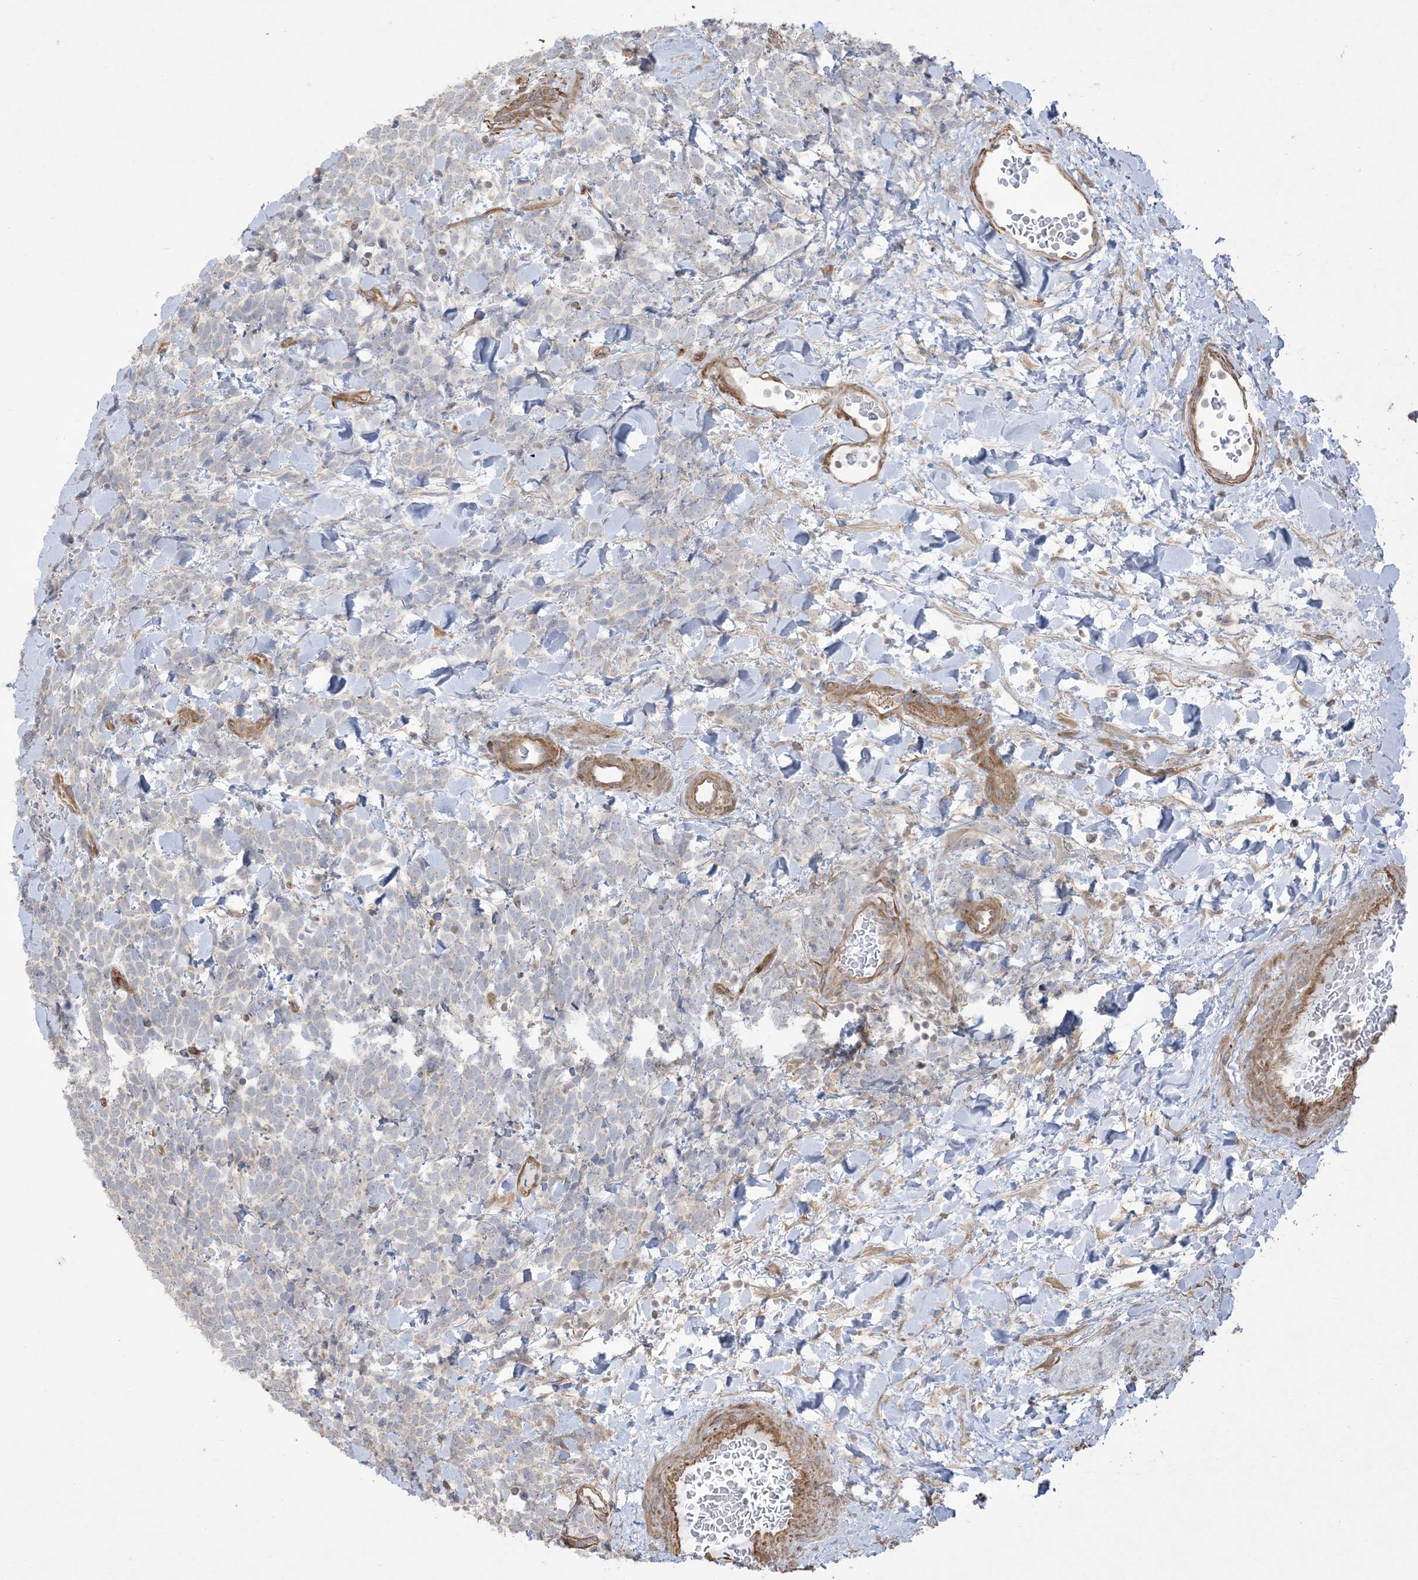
{"staining": {"intensity": "negative", "quantity": "none", "location": "none"}, "tissue": "urothelial cancer", "cell_type": "Tumor cells", "image_type": "cancer", "snomed": [{"axis": "morphology", "description": "Urothelial carcinoma, High grade"}, {"axis": "topography", "description": "Urinary bladder"}], "caption": "Tumor cells show no significant protein staining in urothelial cancer. (Stains: DAB (3,3'-diaminobenzidine) immunohistochemistry with hematoxylin counter stain, Microscopy: brightfield microscopy at high magnification).", "gene": "KLHL18", "patient": {"sex": "female", "age": 82}}